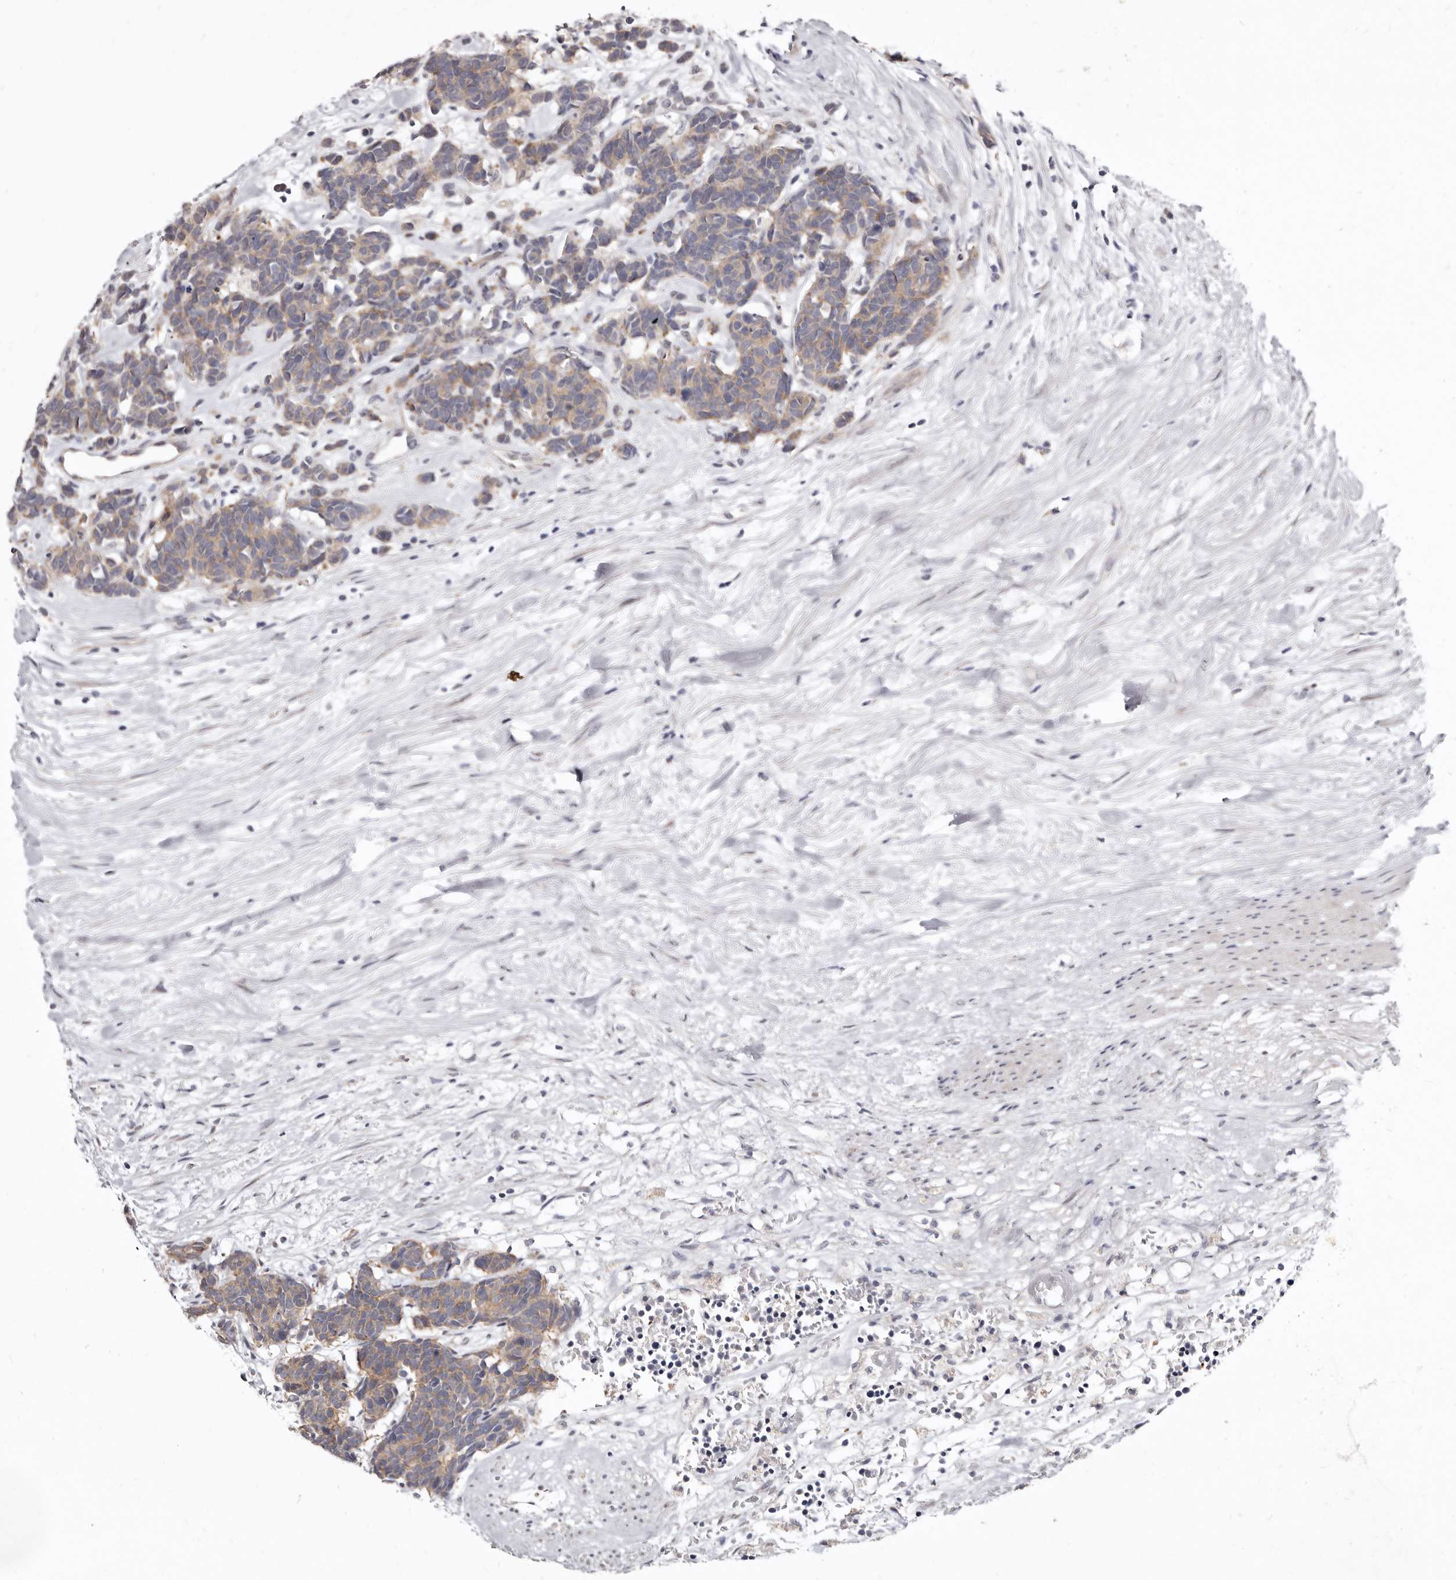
{"staining": {"intensity": "weak", "quantity": ">75%", "location": "cytoplasmic/membranous"}, "tissue": "carcinoid", "cell_type": "Tumor cells", "image_type": "cancer", "snomed": [{"axis": "morphology", "description": "Carcinoma, NOS"}, {"axis": "morphology", "description": "Carcinoid, malignant, NOS"}, {"axis": "topography", "description": "Urinary bladder"}], "caption": "Protein analysis of carcinoma tissue exhibits weak cytoplasmic/membranous expression in approximately >75% of tumor cells.", "gene": "KLHL4", "patient": {"sex": "male", "age": 57}}